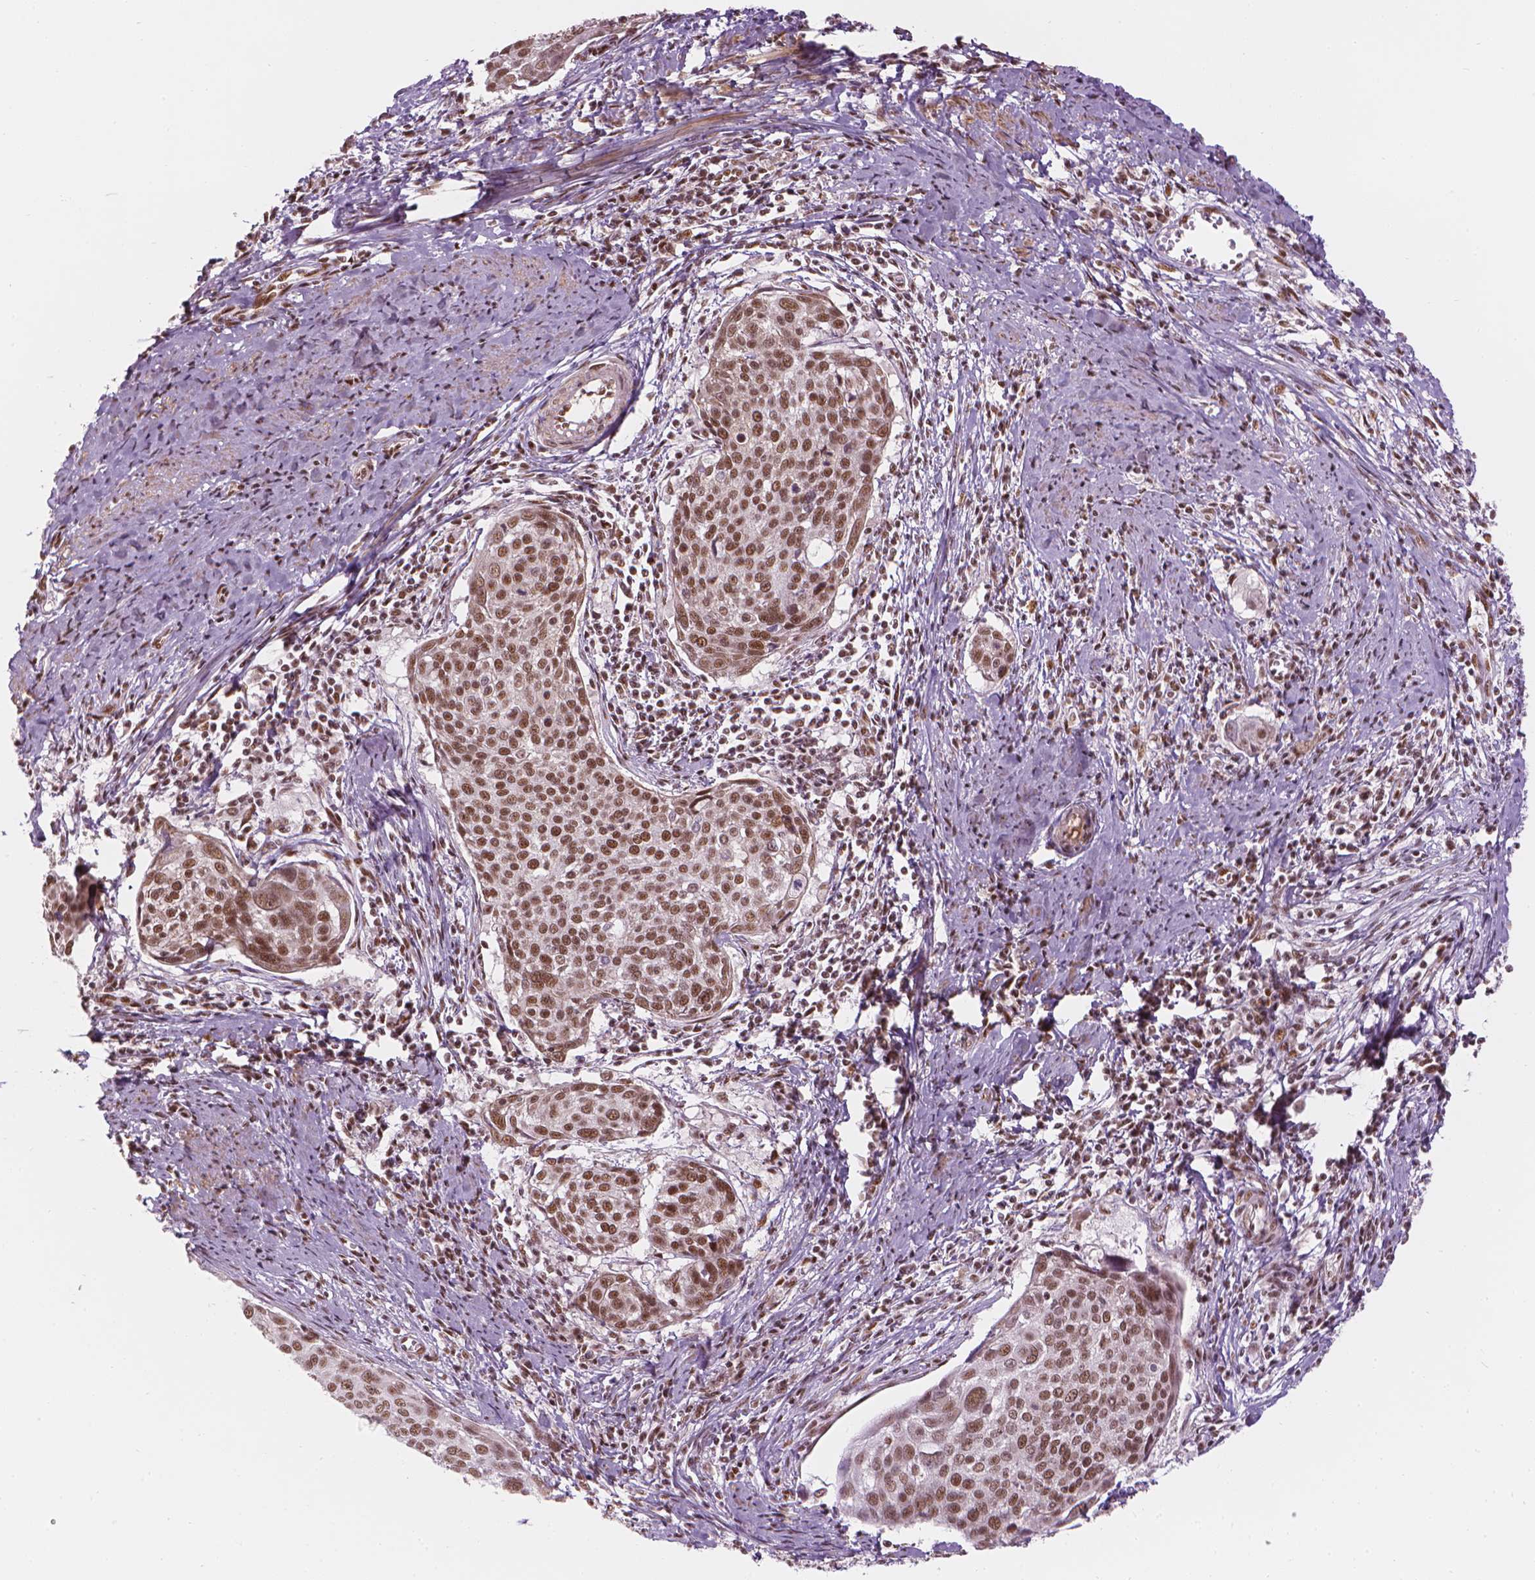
{"staining": {"intensity": "moderate", "quantity": ">75%", "location": "nuclear"}, "tissue": "cervical cancer", "cell_type": "Tumor cells", "image_type": "cancer", "snomed": [{"axis": "morphology", "description": "Squamous cell carcinoma, NOS"}, {"axis": "topography", "description": "Cervix"}], "caption": "Human cervical cancer stained with a protein marker reveals moderate staining in tumor cells.", "gene": "ELF2", "patient": {"sex": "female", "age": 39}}